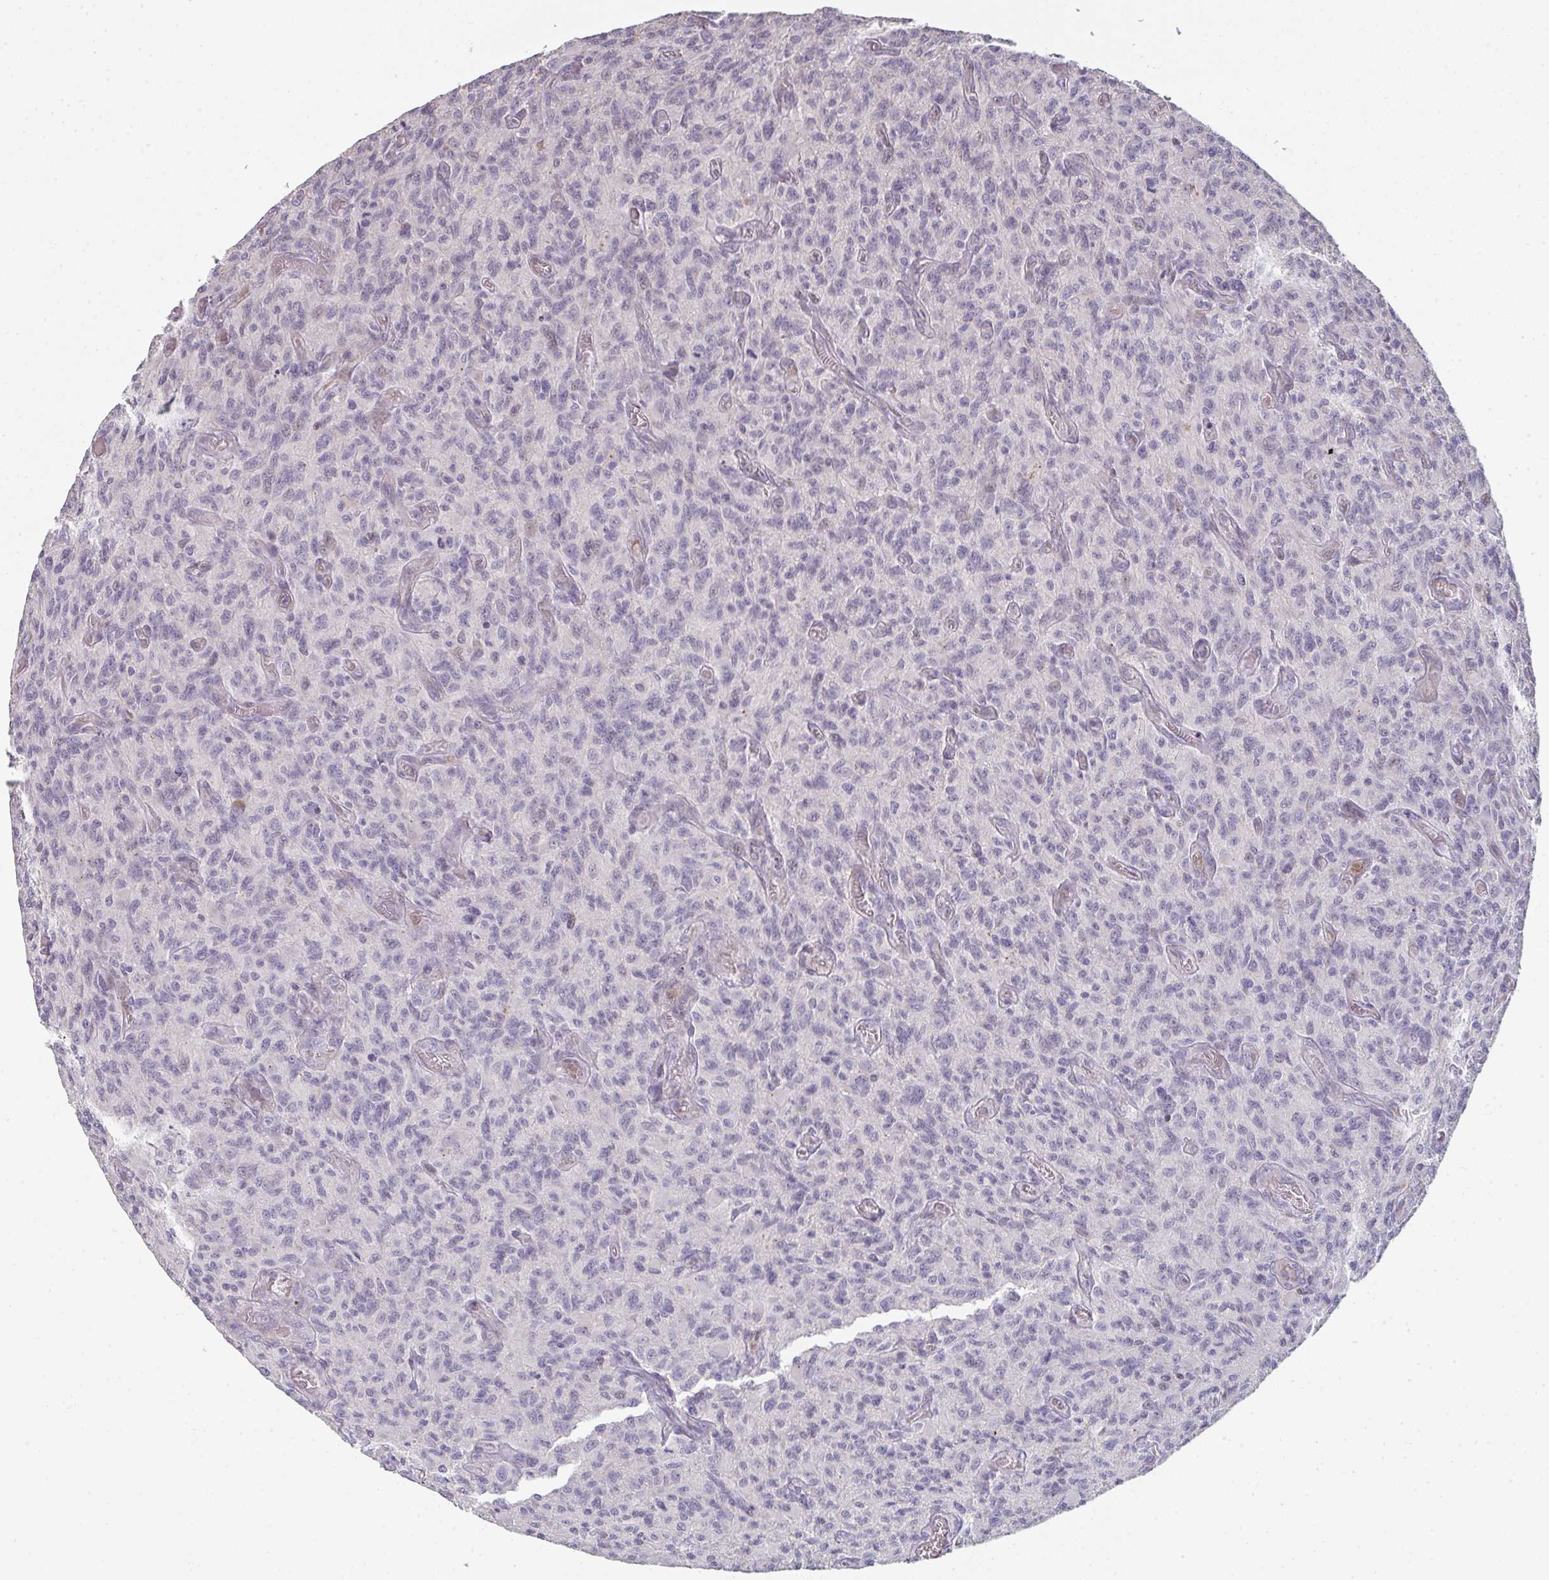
{"staining": {"intensity": "negative", "quantity": "none", "location": "none"}, "tissue": "glioma", "cell_type": "Tumor cells", "image_type": "cancer", "snomed": [{"axis": "morphology", "description": "Glioma, malignant, High grade"}, {"axis": "topography", "description": "Brain"}], "caption": "Glioma was stained to show a protein in brown. There is no significant positivity in tumor cells.", "gene": "A1CF", "patient": {"sex": "male", "age": 61}}